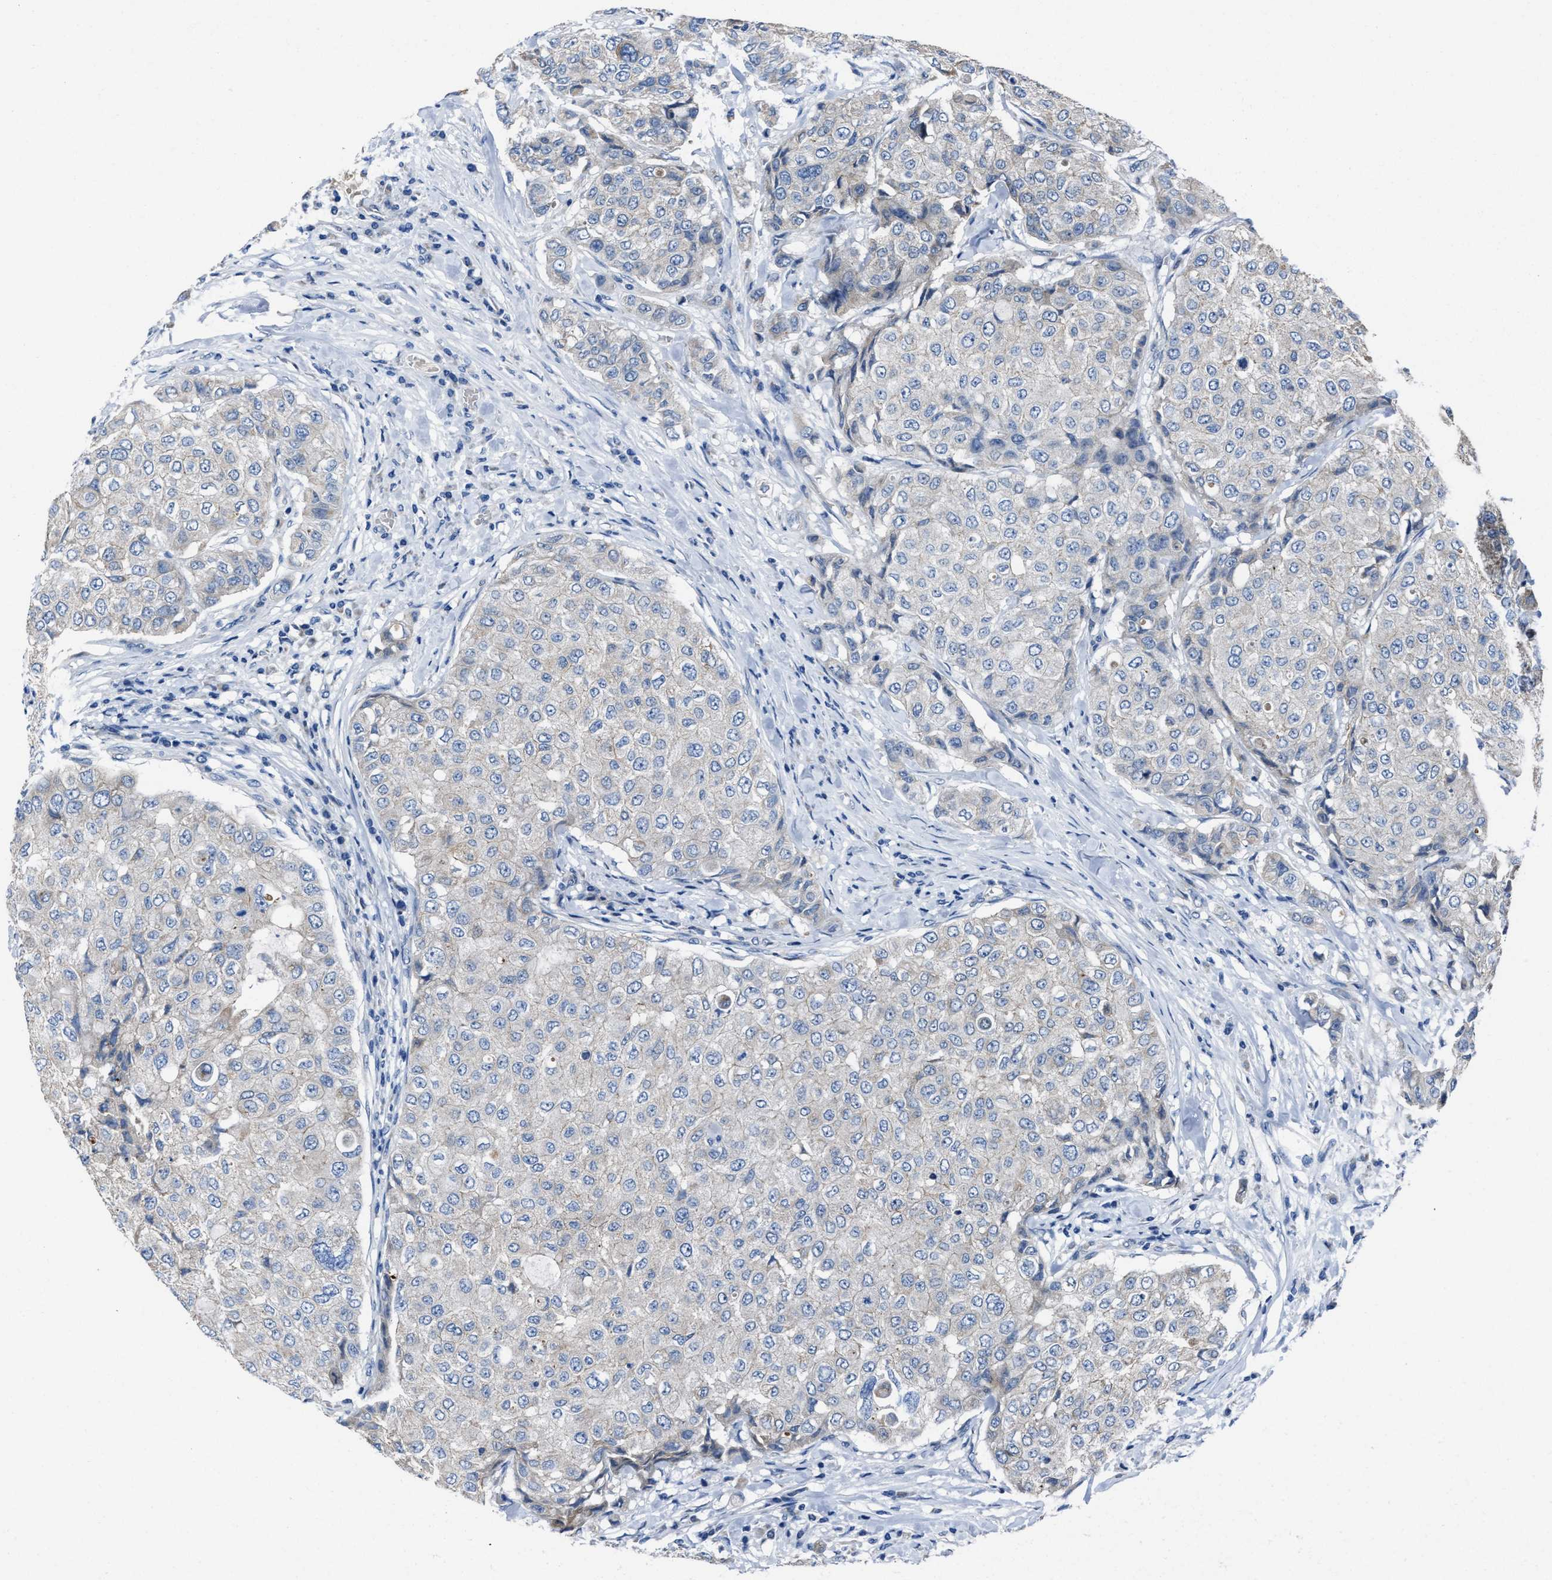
{"staining": {"intensity": "negative", "quantity": "none", "location": "none"}, "tissue": "breast cancer", "cell_type": "Tumor cells", "image_type": "cancer", "snomed": [{"axis": "morphology", "description": "Duct carcinoma"}, {"axis": "topography", "description": "Breast"}], "caption": "A micrograph of human breast cancer is negative for staining in tumor cells. (Immunohistochemistry, brightfield microscopy, high magnification).", "gene": "GHITM", "patient": {"sex": "female", "age": 27}}